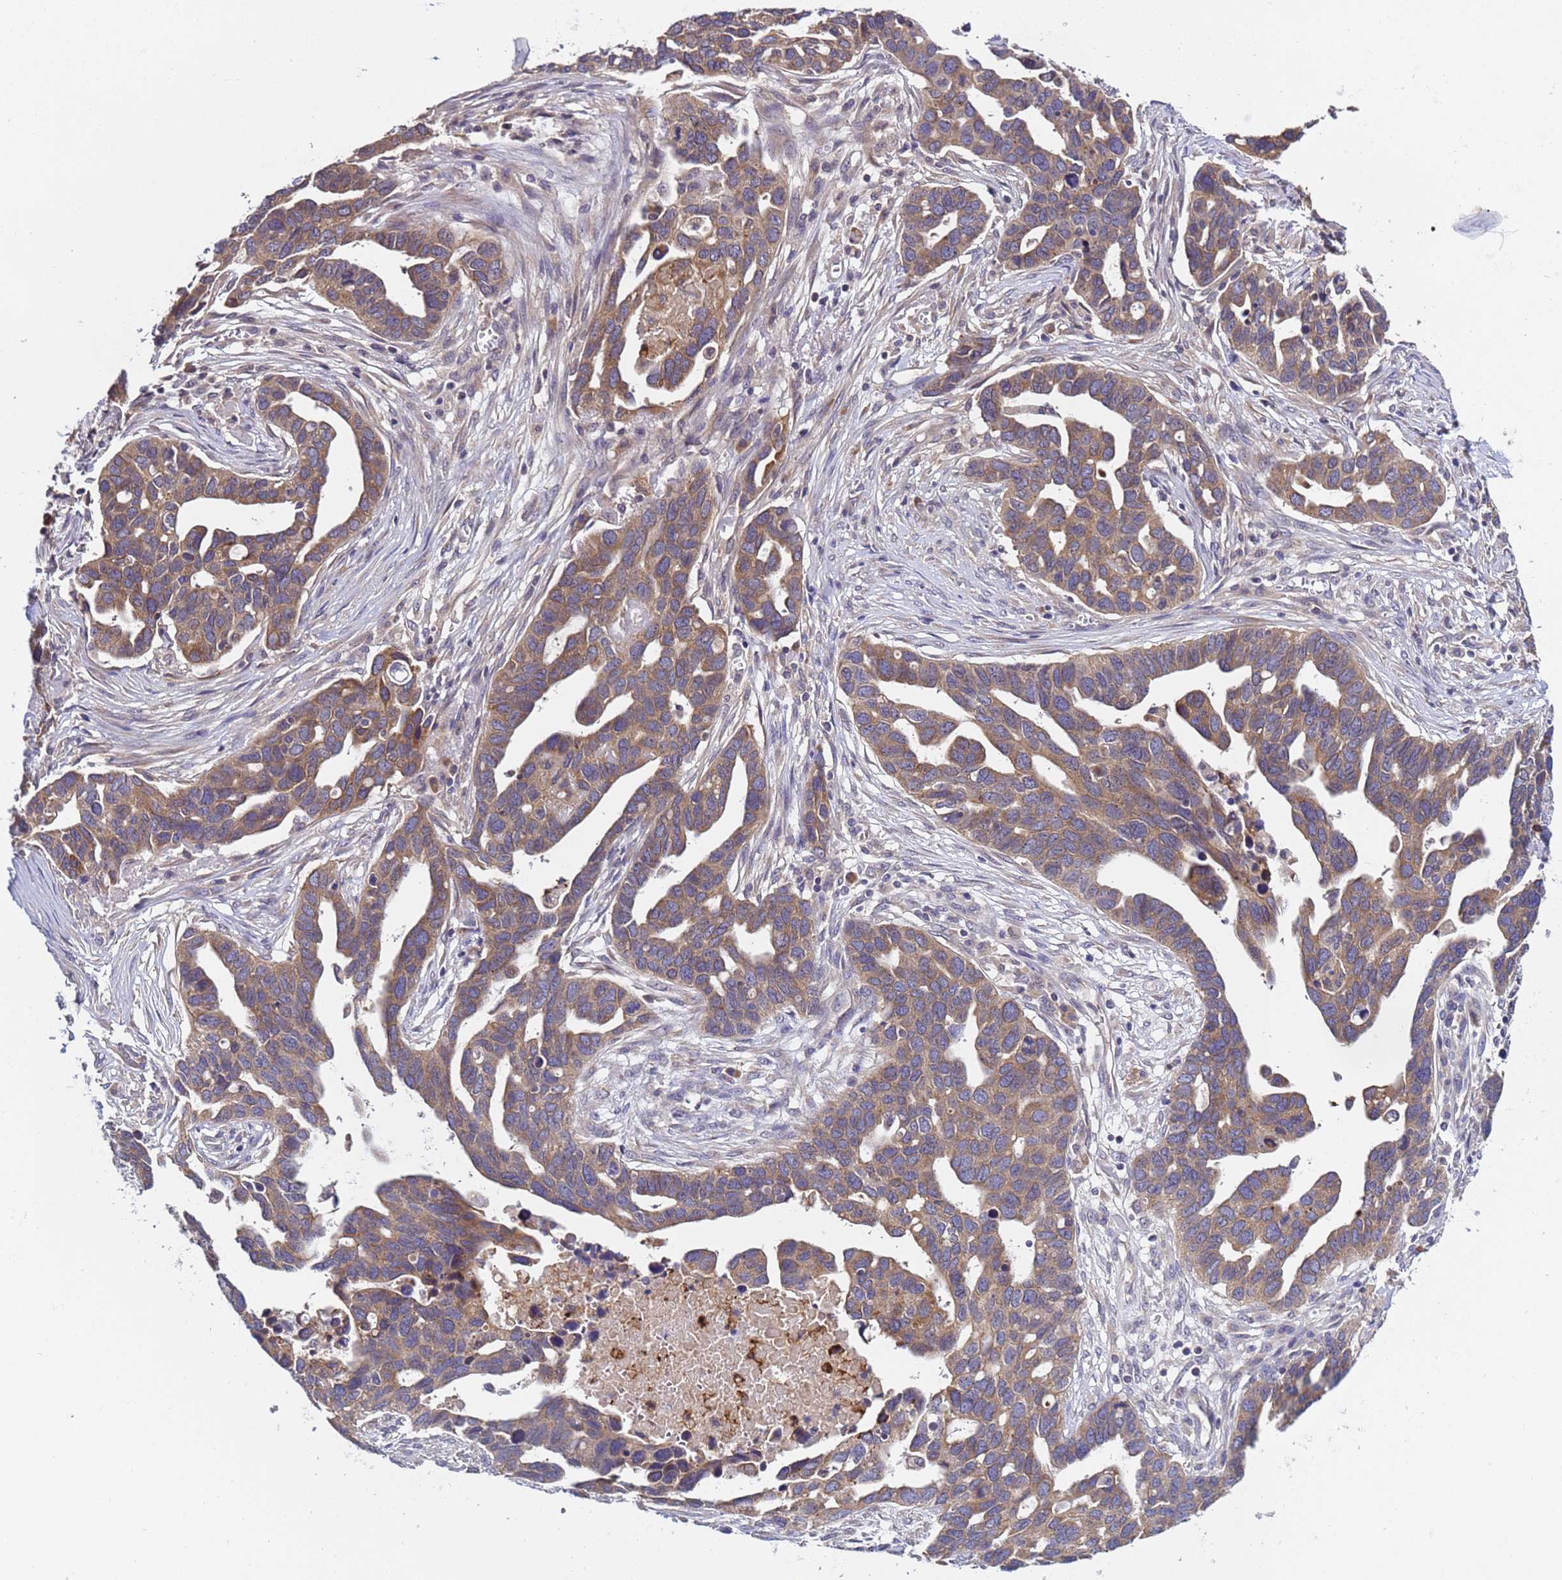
{"staining": {"intensity": "moderate", "quantity": ">75%", "location": "cytoplasmic/membranous"}, "tissue": "ovarian cancer", "cell_type": "Tumor cells", "image_type": "cancer", "snomed": [{"axis": "morphology", "description": "Cystadenocarcinoma, serous, NOS"}, {"axis": "topography", "description": "Ovary"}], "caption": "Ovarian cancer (serous cystadenocarcinoma) stained for a protein (brown) exhibits moderate cytoplasmic/membranous positive staining in about >75% of tumor cells.", "gene": "ELMOD2", "patient": {"sex": "female", "age": 54}}